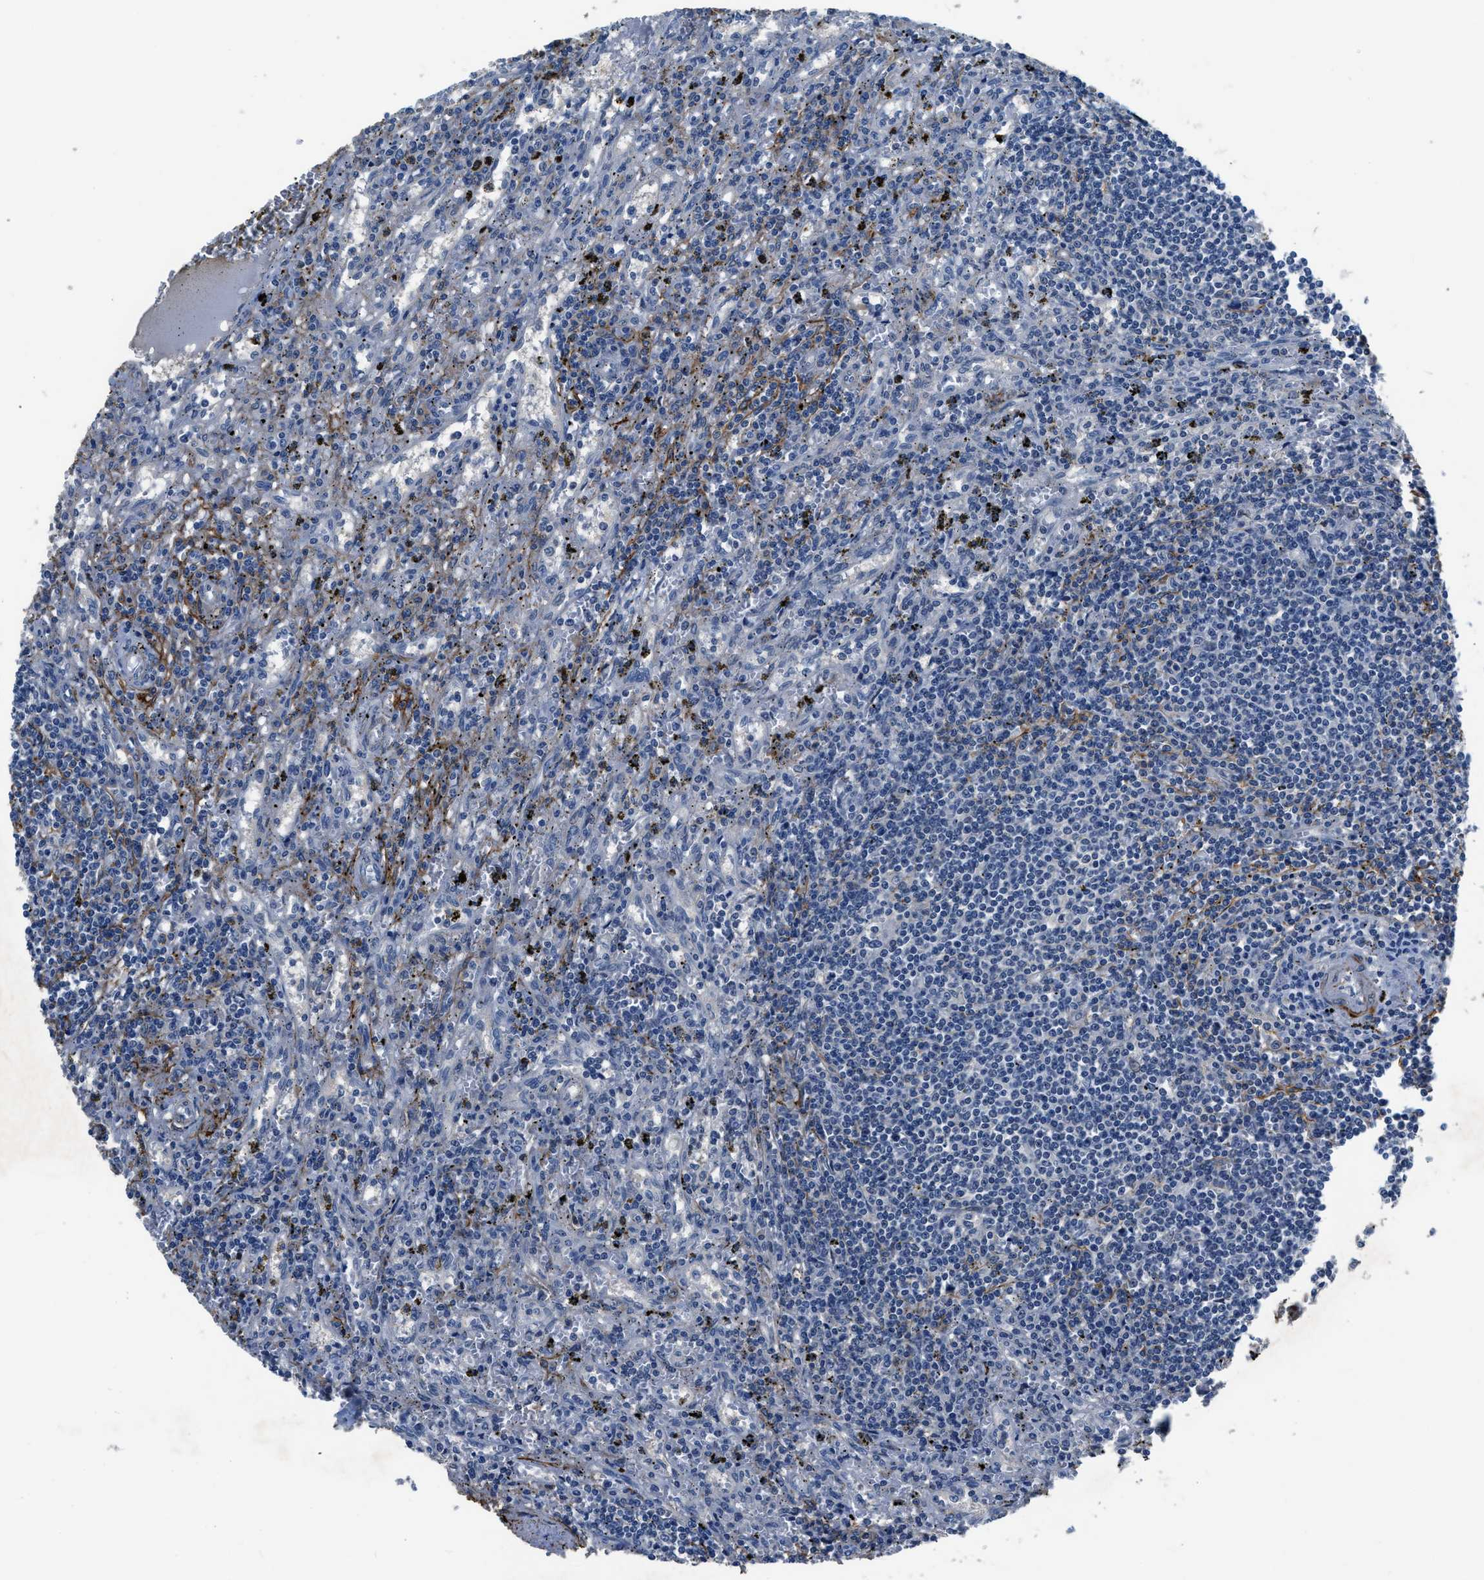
{"staining": {"intensity": "negative", "quantity": "none", "location": "none"}, "tissue": "lymphoma", "cell_type": "Tumor cells", "image_type": "cancer", "snomed": [{"axis": "morphology", "description": "Malignant lymphoma, non-Hodgkin's type, Low grade"}, {"axis": "topography", "description": "Spleen"}], "caption": "The histopathology image shows no significant positivity in tumor cells of low-grade malignant lymphoma, non-Hodgkin's type.", "gene": "LANCL2", "patient": {"sex": "male", "age": 76}}